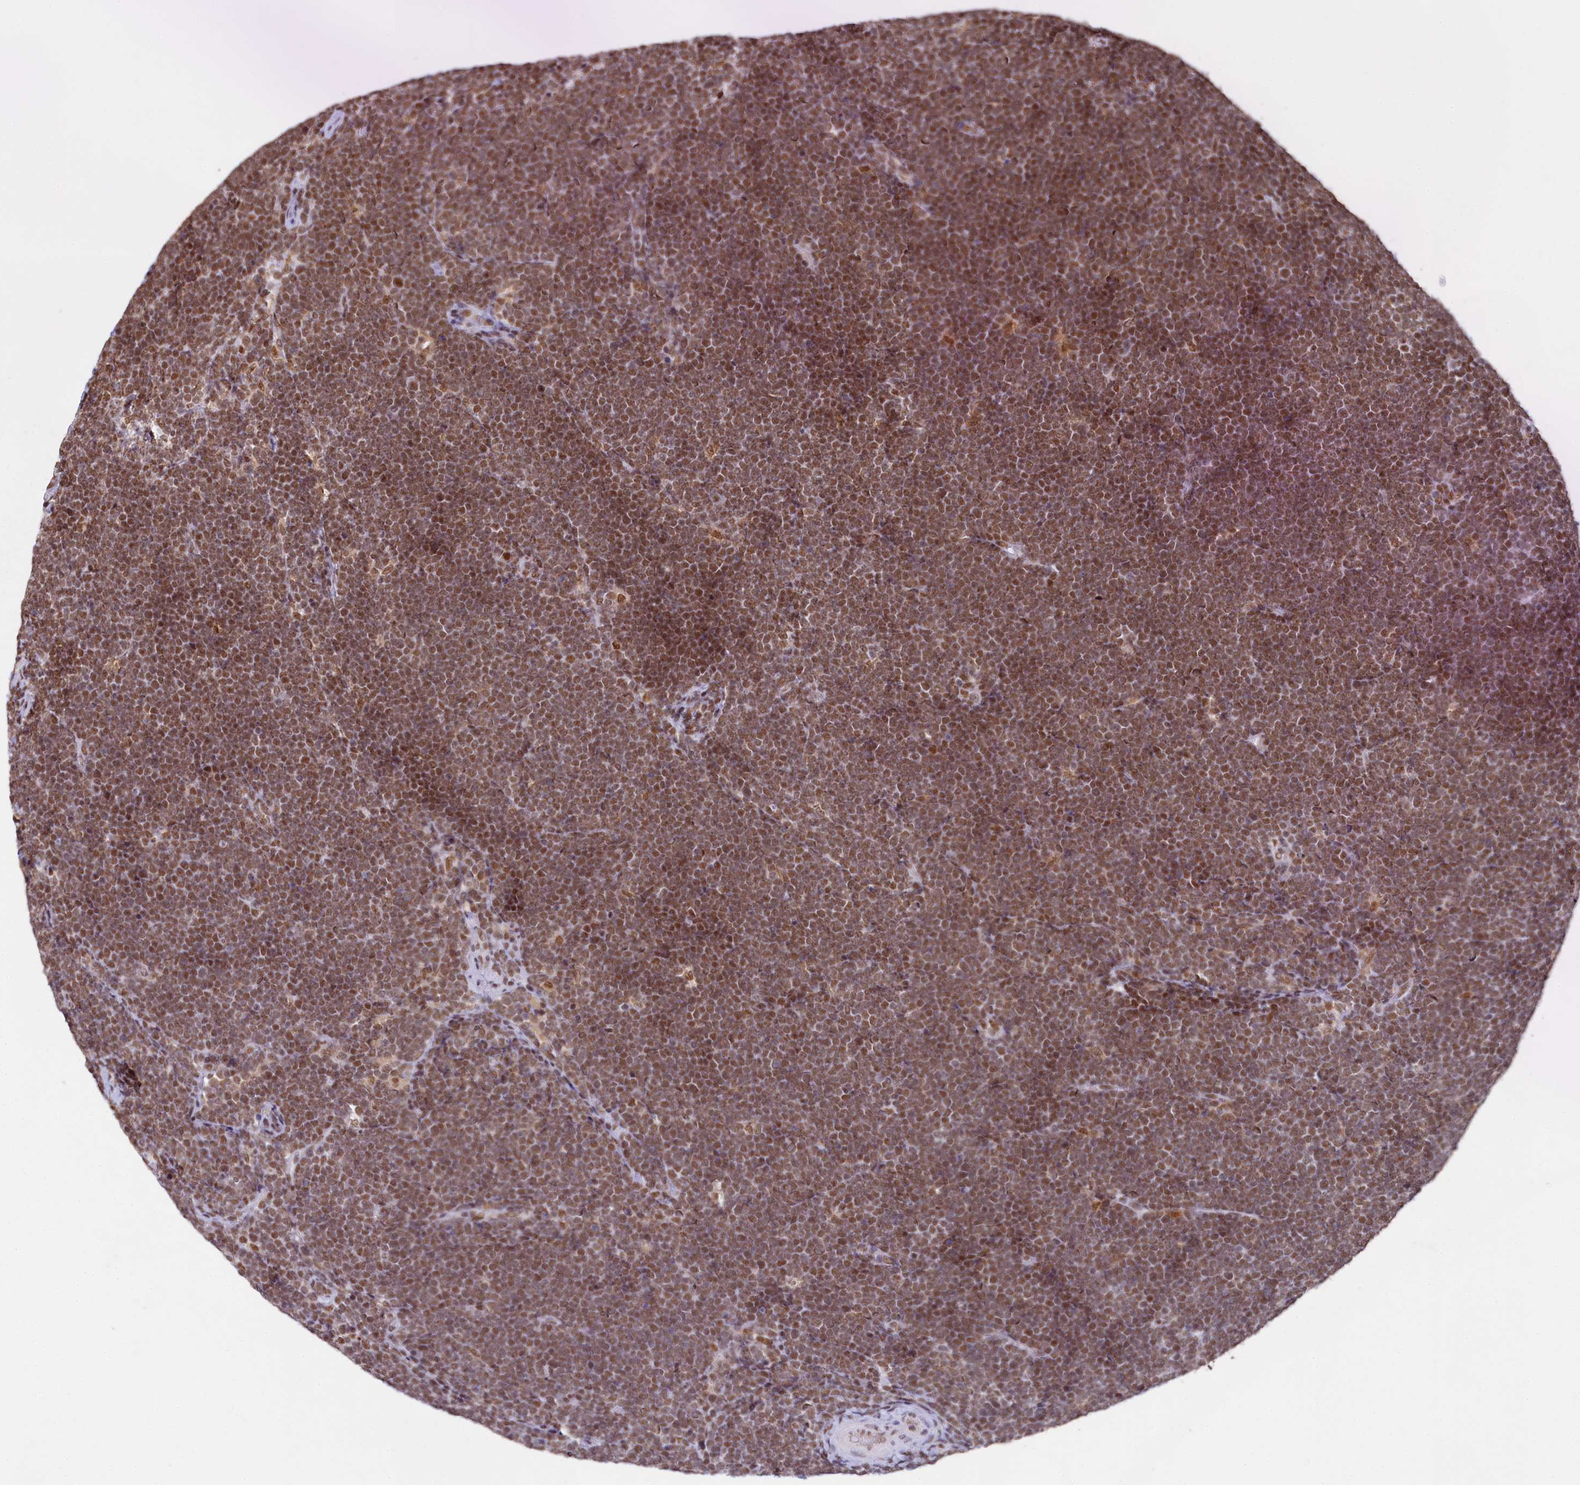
{"staining": {"intensity": "moderate", "quantity": ">75%", "location": "nuclear"}, "tissue": "lymphoma", "cell_type": "Tumor cells", "image_type": "cancer", "snomed": [{"axis": "morphology", "description": "Malignant lymphoma, non-Hodgkin's type, High grade"}, {"axis": "topography", "description": "Lymph node"}], "caption": "This photomicrograph shows IHC staining of human high-grade malignant lymphoma, non-Hodgkin's type, with medium moderate nuclear staining in approximately >75% of tumor cells.", "gene": "PPHLN1", "patient": {"sex": "male", "age": 13}}